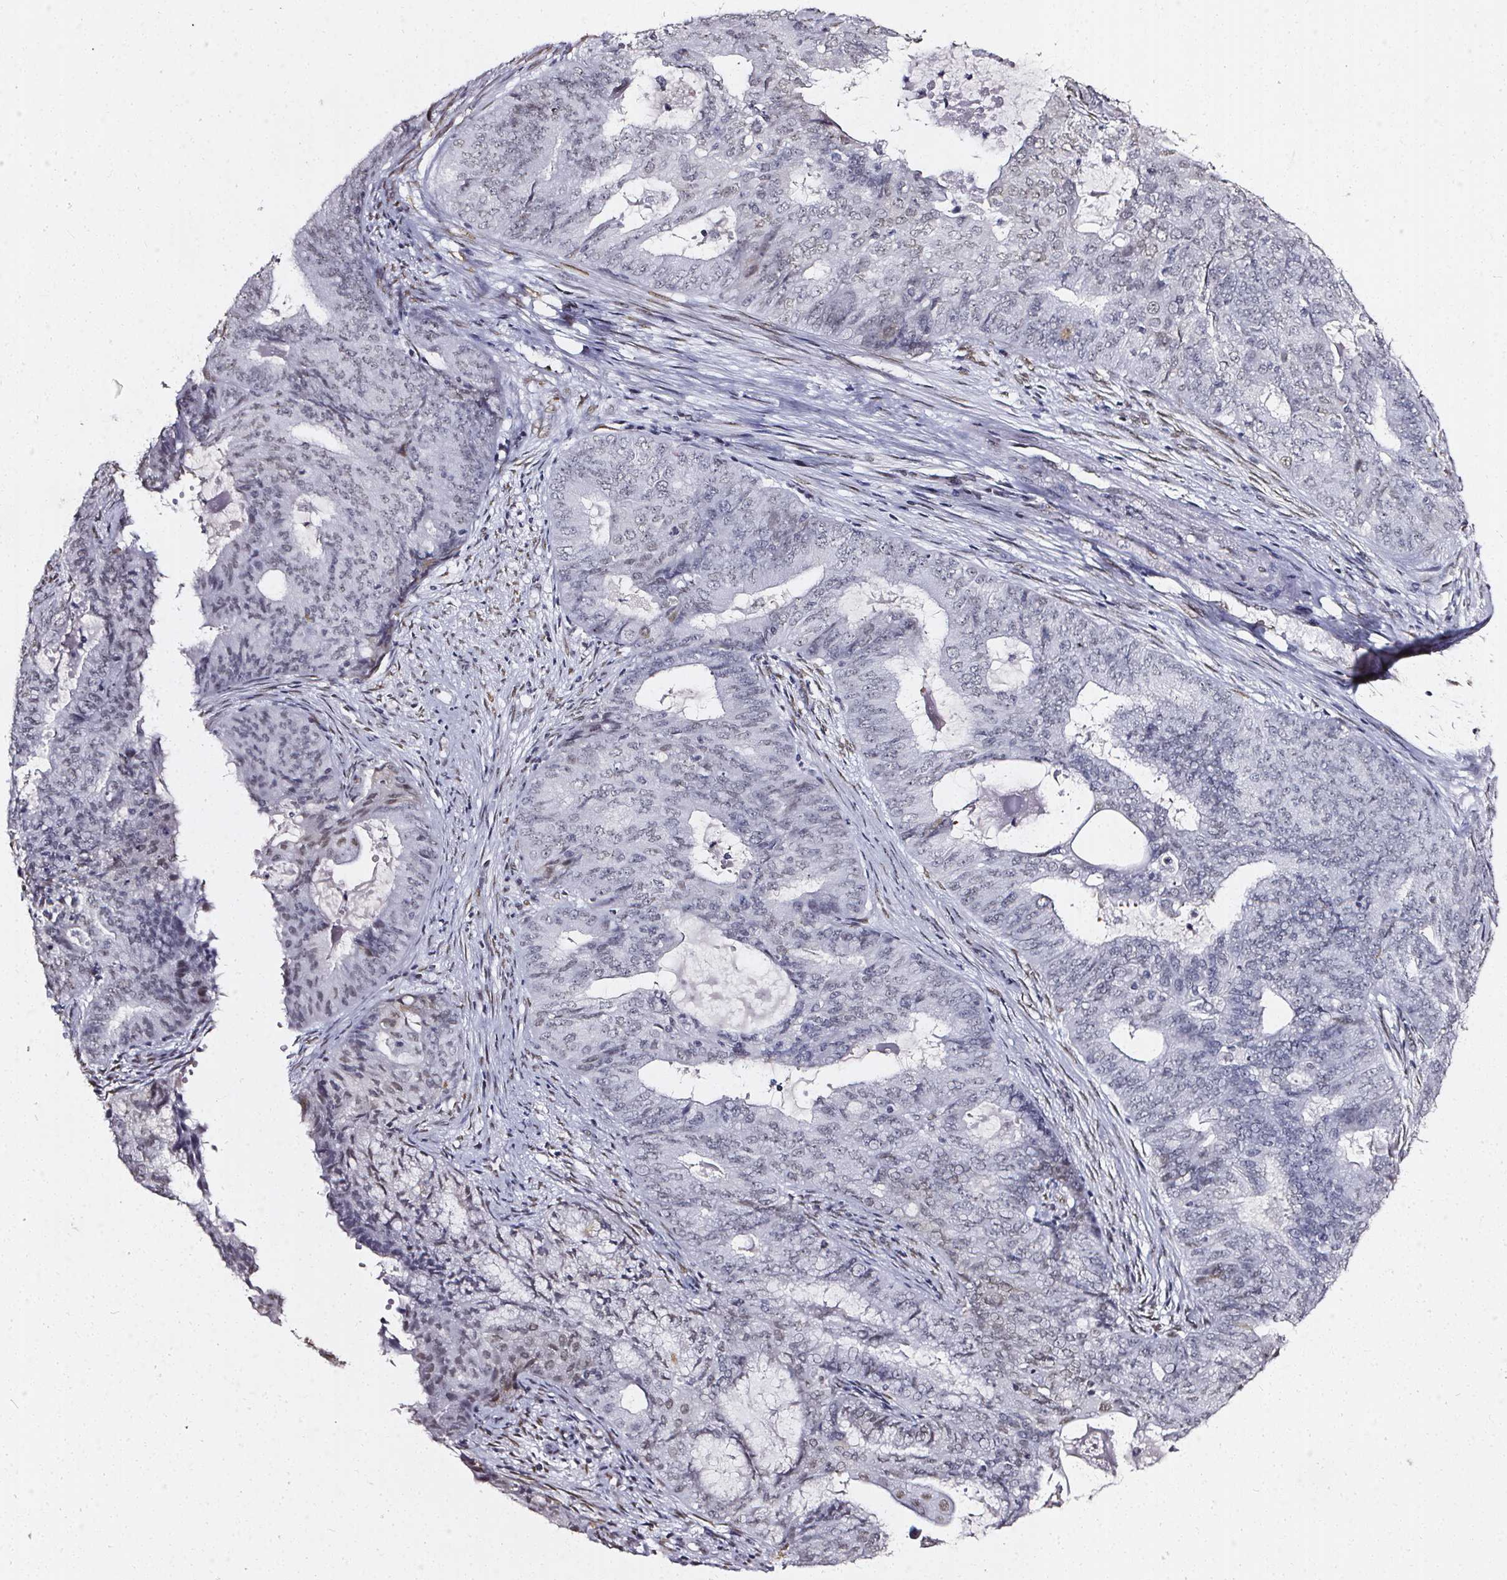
{"staining": {"intensity": "negative", "quantity": "none", "location": "none"}, "tissue": "endometrial cancer", "cell_type": "Tumor cells", "image_type": "cancer", "snomed": [{"axis": "morphology", "description": "Adenocarcinoma, NOS"}, {"axis": "topography", "description": "Endometrium"}], "caption": "Tumor cells show no significant staining in endometrial cancer (adenocarcinoma).", "gene": "GP6", "patient": {"sex": "female", "age": 62}}